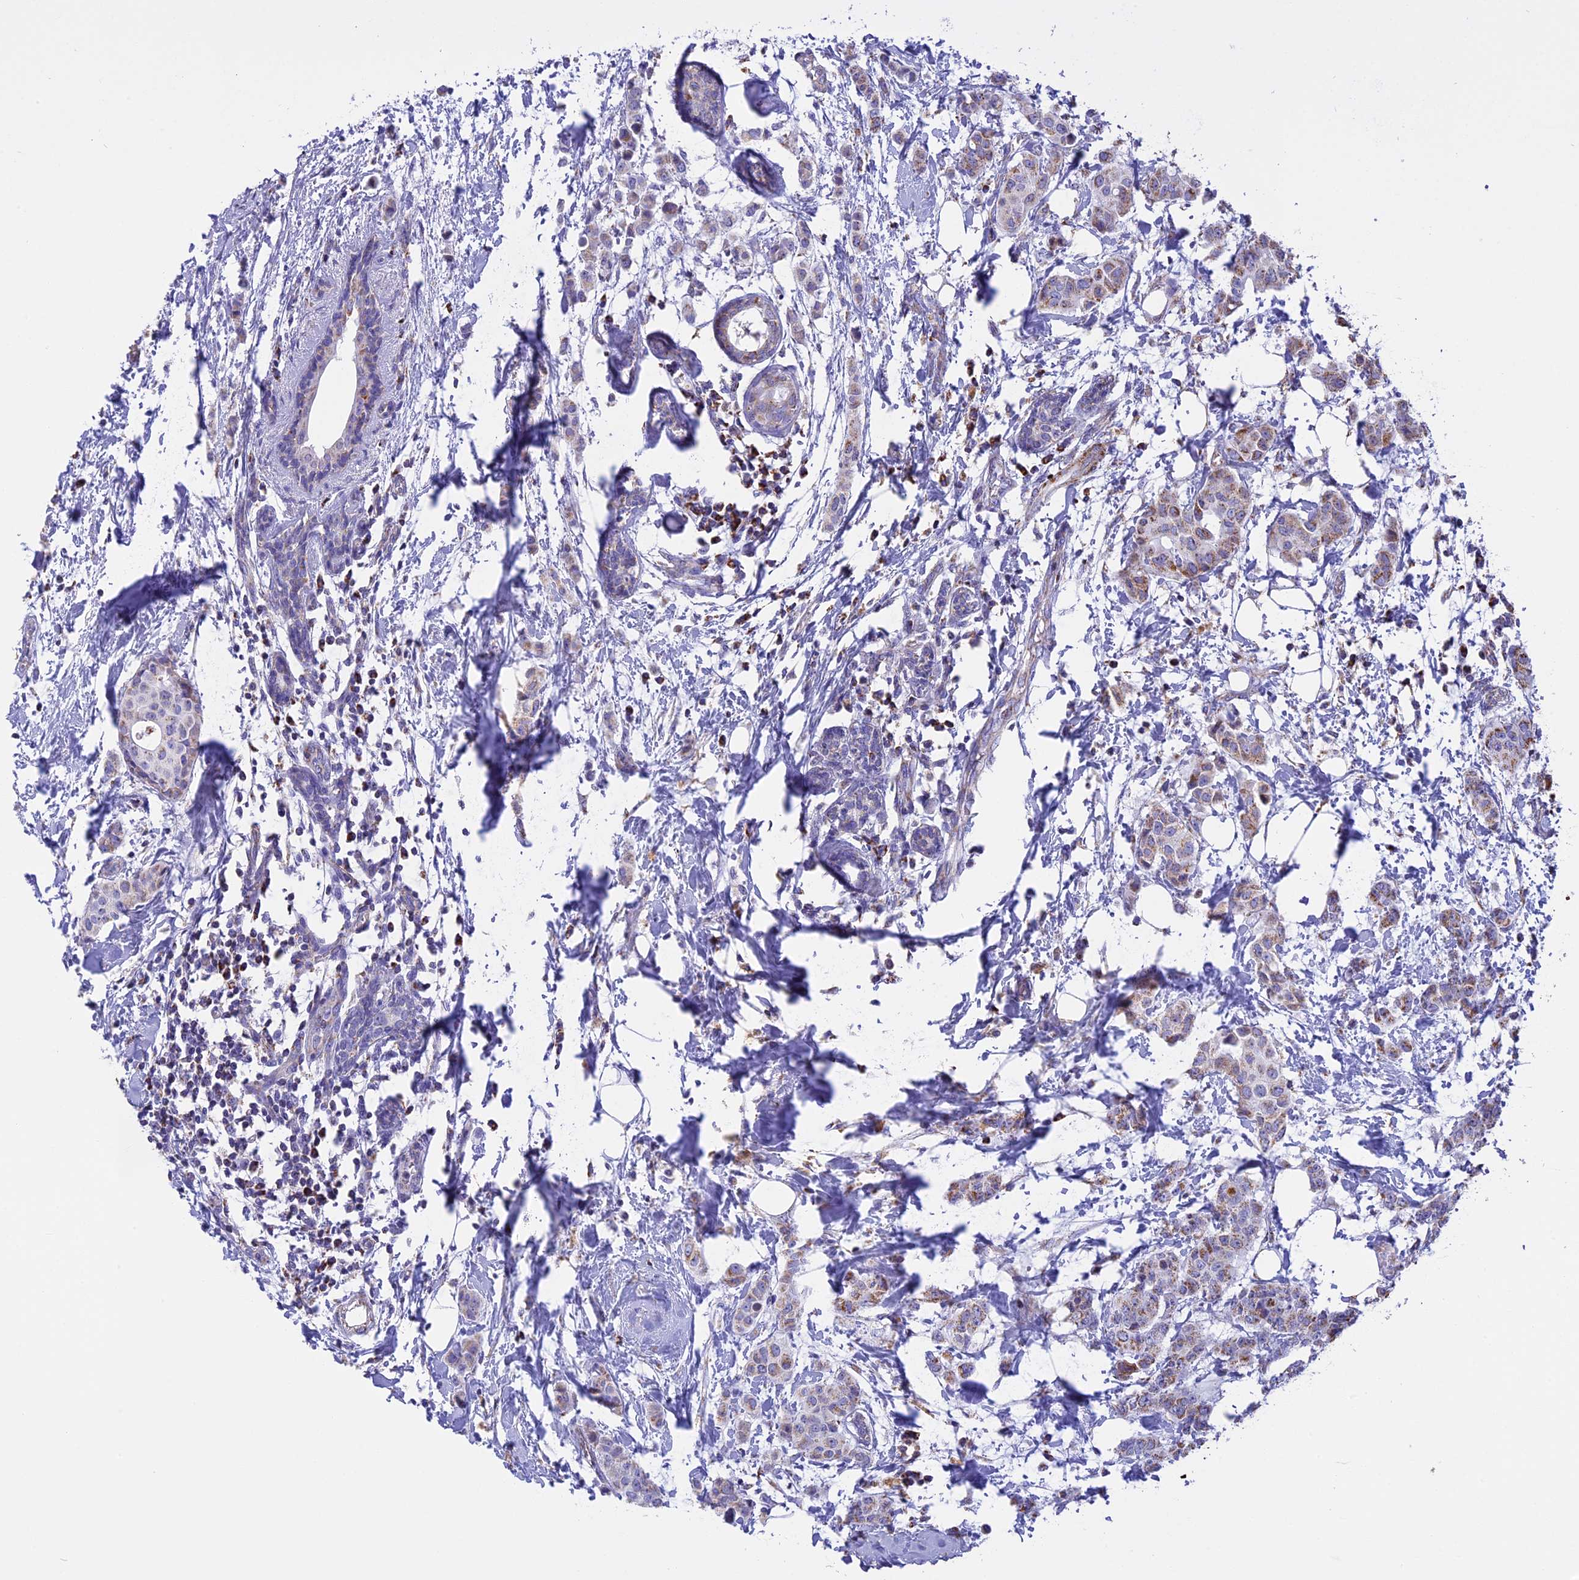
{"staining": {"intensity": "moderate", "quantity": "25%-75%", "location": "cytoplasmic/membranous"}, "tissue": "breast cancer", "cell_type": "Tumor cells", "image_type": "cancer", "snomed": [{"axis": "morphology", "description": "Duct carcinoma"}, {"axis": "topography", "description": "Breast"}], "caption": "DAB immunohistochemical staining of human intraductal carcinoma (breast) demonstrates moderate cytoplasmic/membranous protein staining in about 25%-75% of tumor cells.", "gene": "KCNG1", "patient": {"sex": "female", "age": 40}}